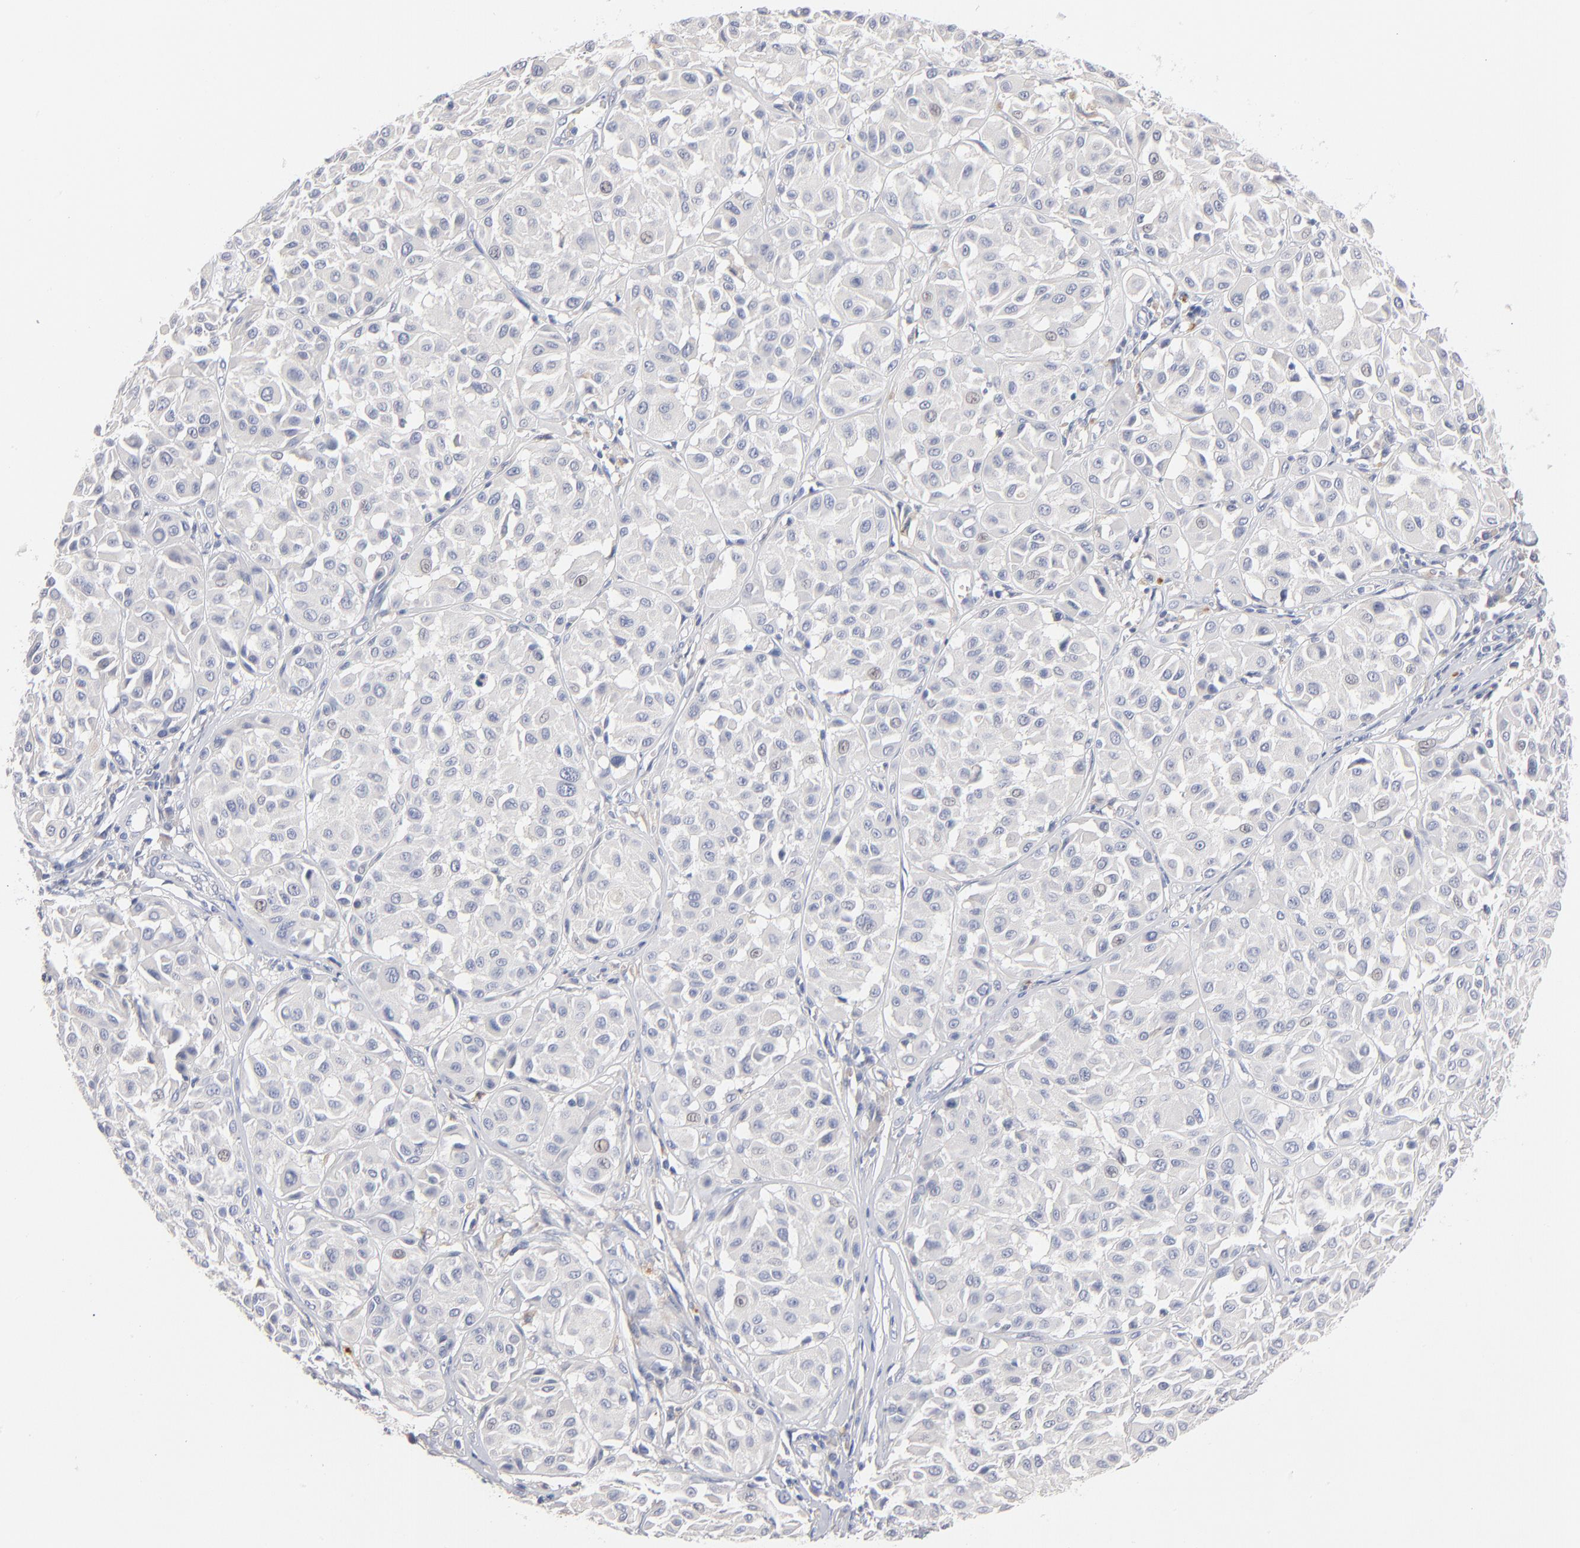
{"staining": {"intensity": "negative", "quantity": "none", "location": "none"}, "tissue": "melanoma", "cell_type": "Tumor cells", "image_type": "cancer", "snomed": [{"axis": "morphology", "description": "Malignant melanoma, Metastatic site"}, {"axis": "topography", "description": "Soft tissue"}], "caption": "High power microscopy image of an immunohistochemistry (IHC) histopathology image of malignant melanoma (metastatic site), revealing no significant staining in tumor cells.", "gene": "F12", "patient": {"sex": "male", "age": 41}}